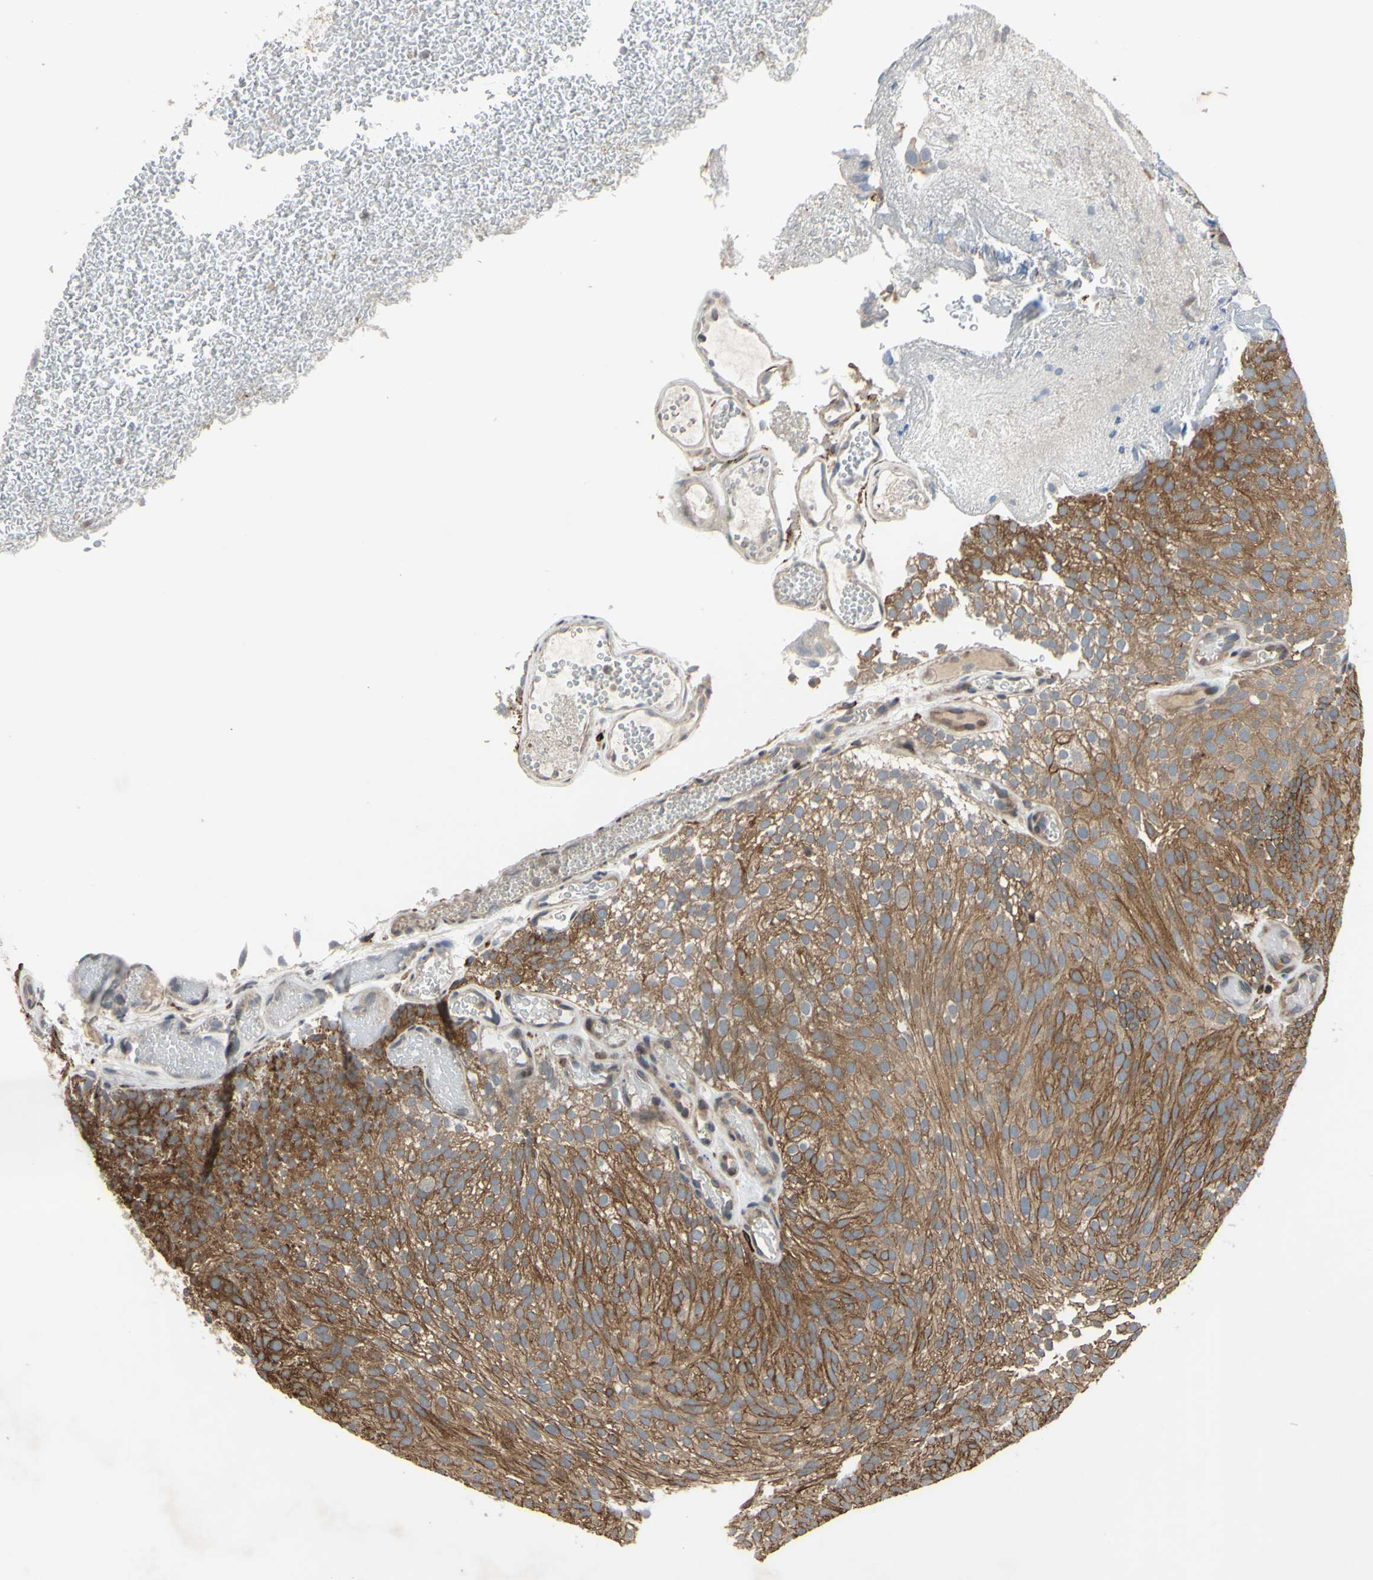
{"staining": {"intensity": "moderate", "quantity": ">75%", "location": "cytoplasmic/membranous"}, "tissue": "urothelial cancer", "cell_type": "Tumor cells", "image_type": "cancer", "snomed": [{"axis": "morphology", "description": "Urothelial carcinoma, Low grade"}, {"axis": "topography", "description": "Urinary bladder"}], "caption": "A brown stain labels moderate cytoplasmic/membranous expression of a protein in urothelial cancer tumor cells.", "gene": "PLXNA2", "patient": {"sex": "male", "age": 78}}